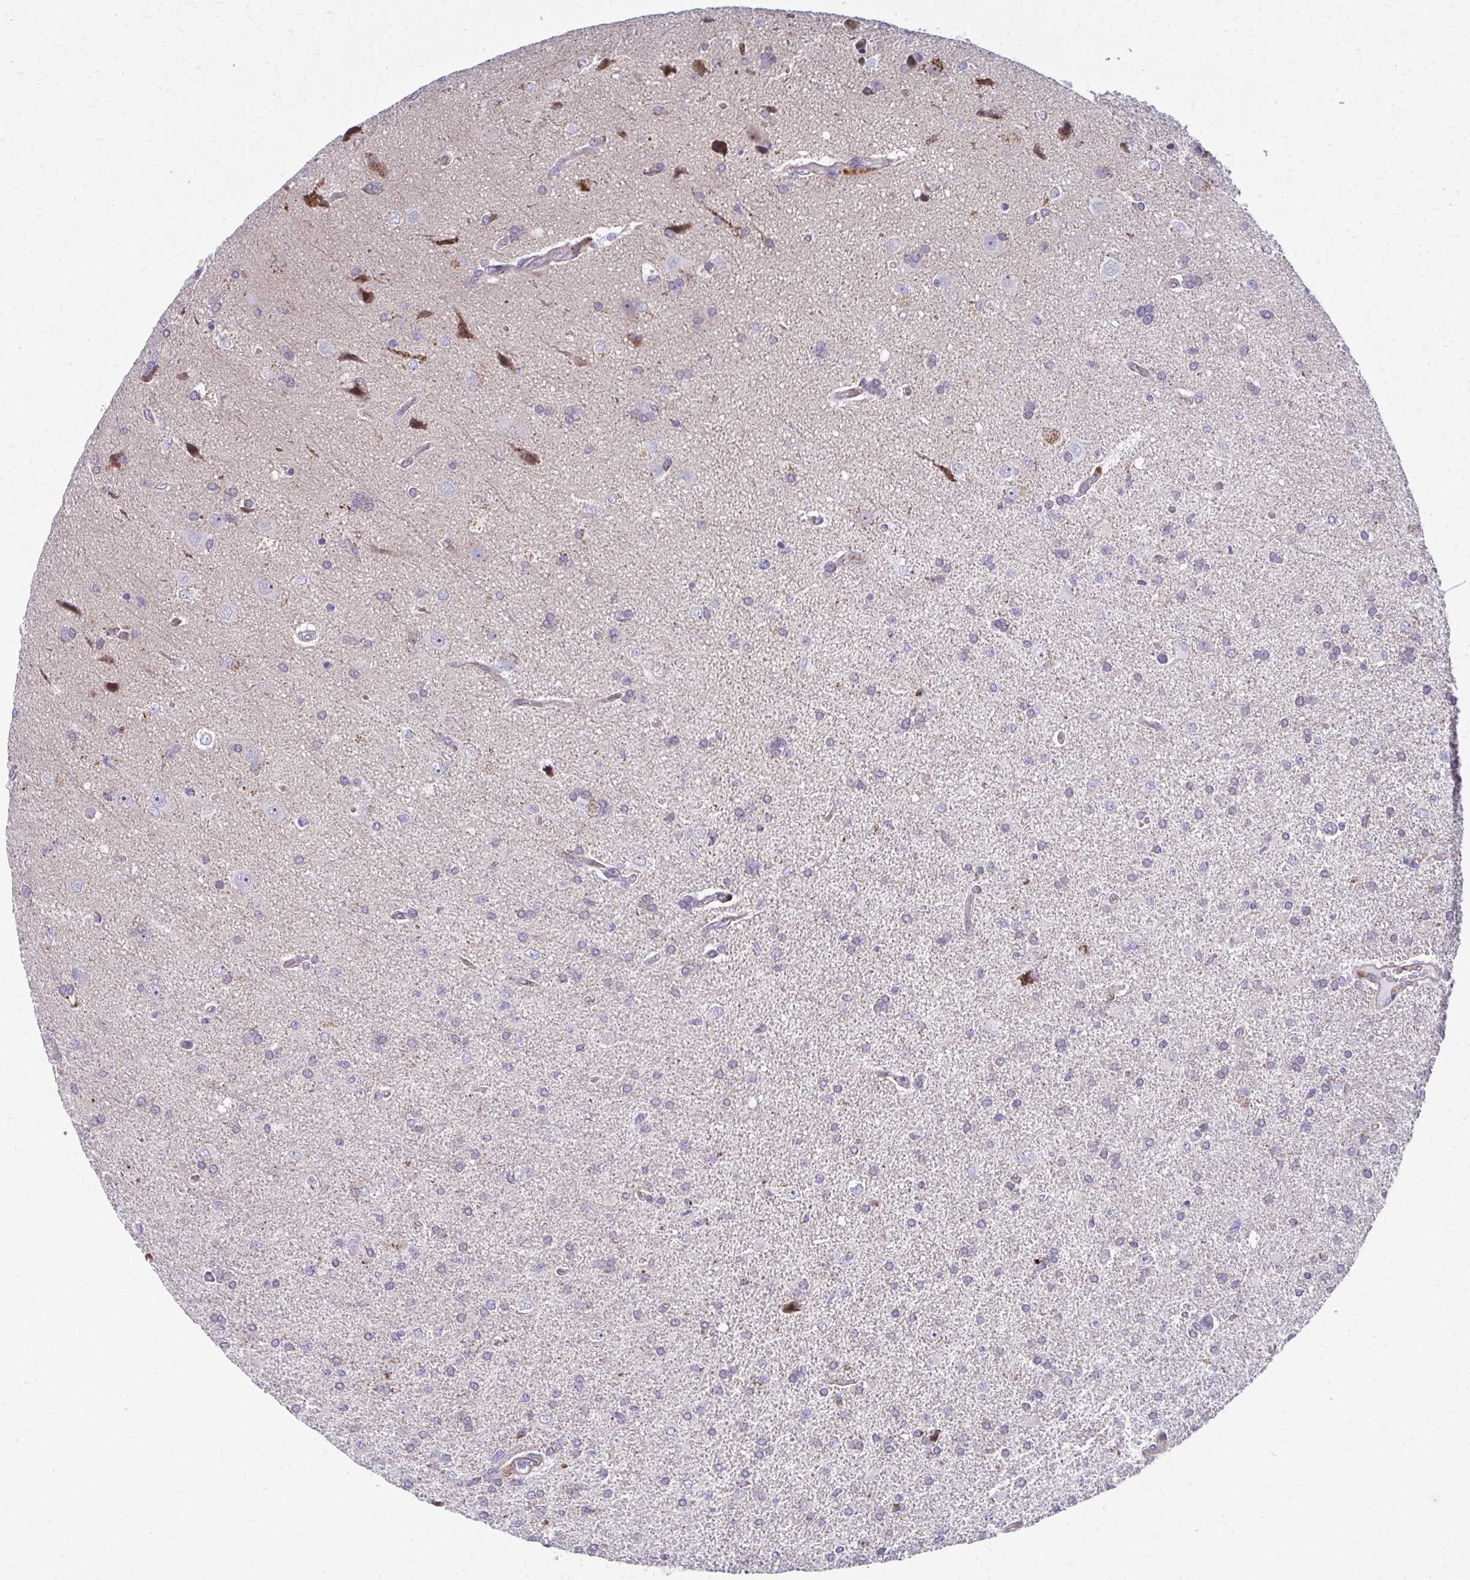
{"staining": {"intensity": "negative", "quantity": "none", "location": "none"}, "tissue": "glioma", "cell_type": "Tumor cells", "image_type": "cancer", "snomed": [{"axis": "morphology", "description": "Glioma, malignant, High grade"}, {"axis": "topography", "description": "Brain"}], "caption": "High power microscopy micrograph of an immunohistochemistry (IHC) image of malignant high-grade glioma, revealing no significant expression in tumor cells.", "gene": "LRRC4B", "patient": {"sex": "male", "age": 68}}